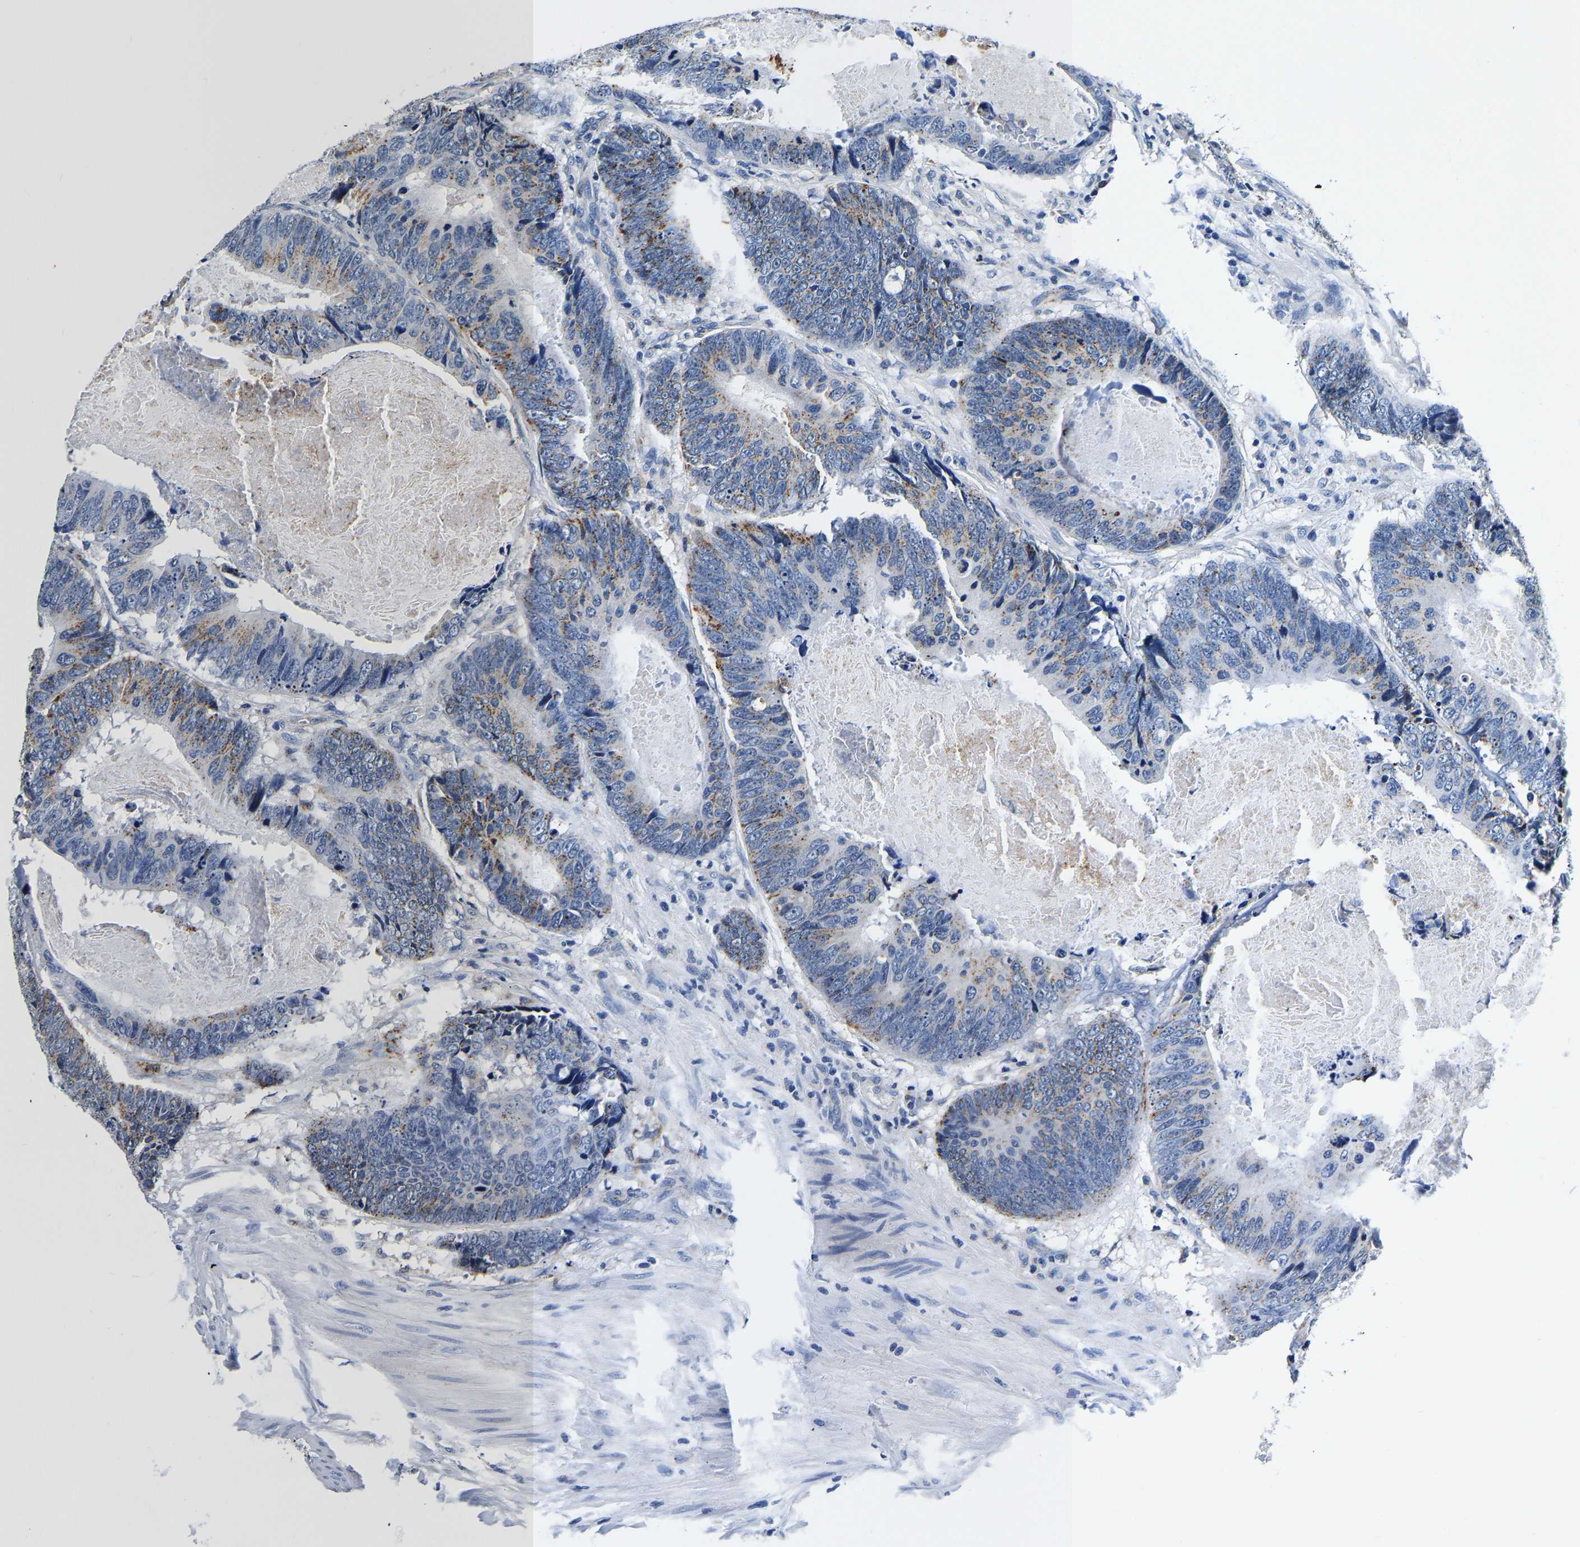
{"staining": {"intensity": "strong", "quantity": "<25%", "location": "cytoplasmic/membranous"}, "tissue": "colorectal cancer", "cell_type": "Tumor cells", "image_type": "cancer", "snomed": [{"axis": "morphology", "description": "Adenocarcinoma, NOS"}, {"axis": "topography", "description": "Colon"}], "caption": "A photomicrograph showing strong cytoplasmic/membranous staining in about <25% of tumor cells in colorectal adenocarcinoma, as visualized by brown immunohistochemical staining.", "gene": "GRN", "patient": {"sex": "male", "age": 56}}